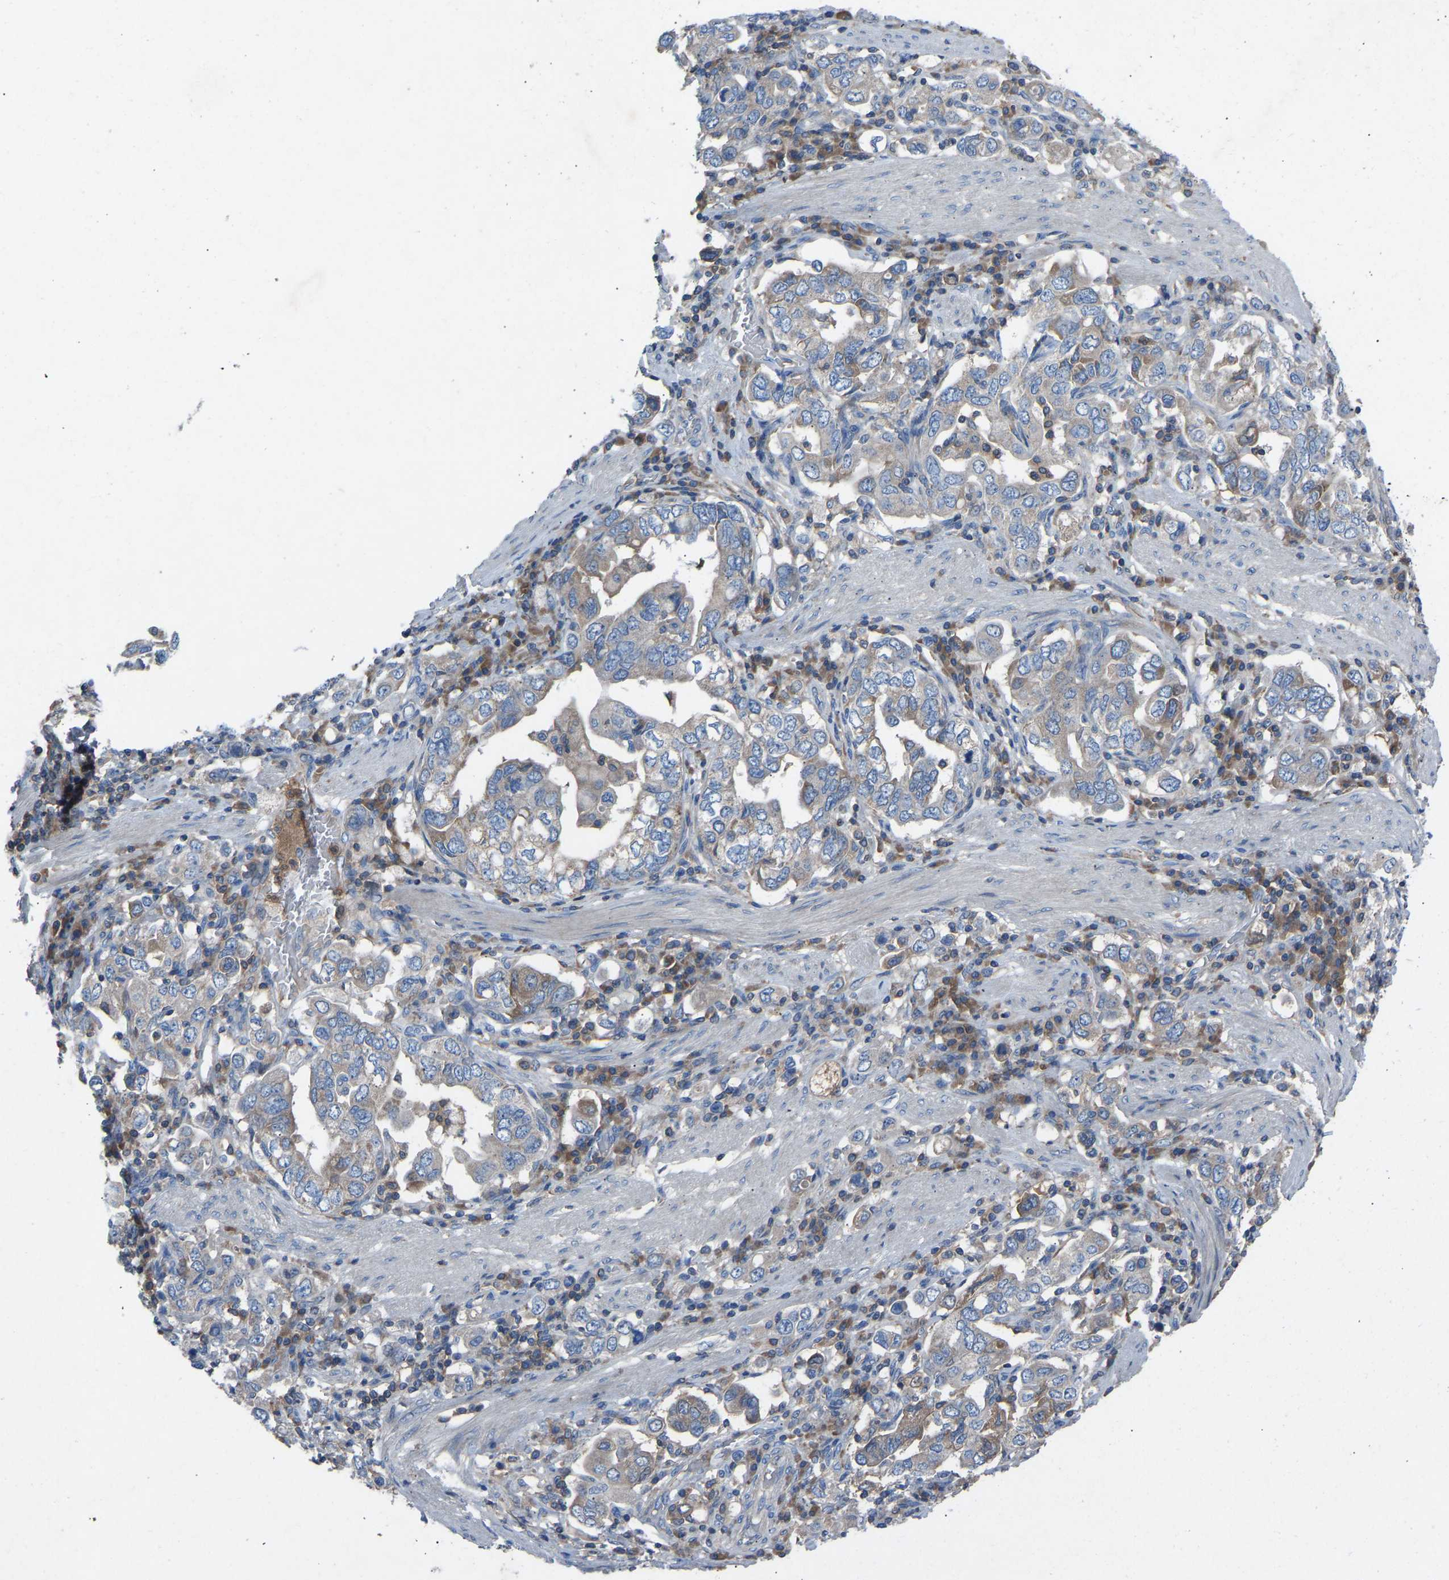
{"staining": {"intensity": "weak", "quantity": "<25%", "location": "cytoplasmic/membranous"}, "tissue": "stomach cancer", "cell_type": "Tumor cells", "image_type": "cancer", "snomed": [{"axis": "morphology", "description": "Adenocarcinoma, NOS"}, {"axis": "topography", "description": "Stomach, upper"}], "caption": "Micrograph shows no significant protein staining in tumor cells of stomach cancer (adenocarcinoma).", "gene": "GRK6", "patient": {"sex": "male", "age": 62}}